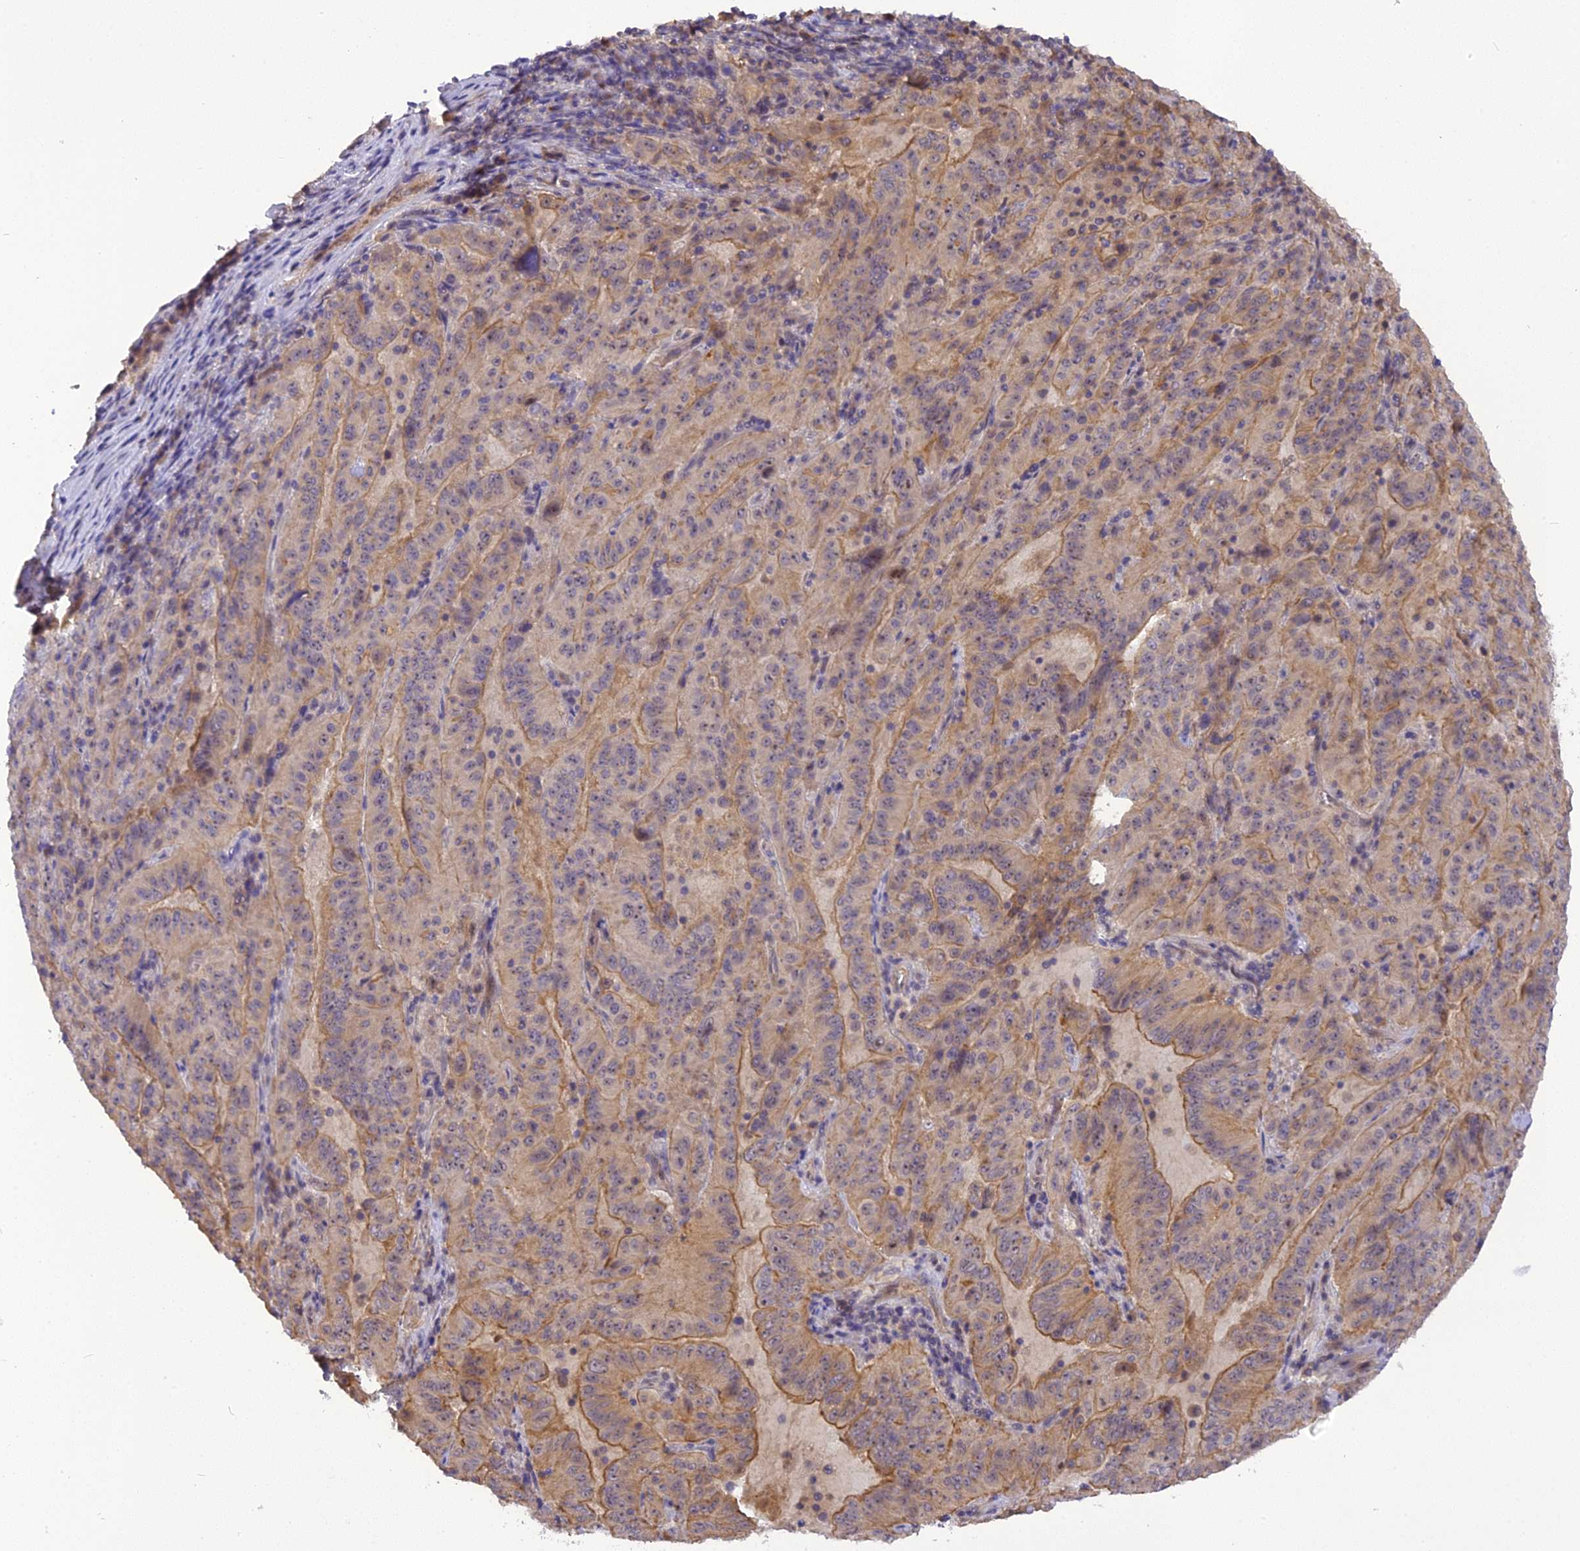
{"staining": {"intensity": "moderate", "quantity": "25%-75%", "location": "cytoplasmic/membranous"}, "tissue": "pancreatic cancer", "cell_type": "Tumor cells", "image_type": "cancer", "snomed": [{"axis": "morphology", "description": "Adenocarcinoma, NOS"}, {"axis": "topography", "description": "Pancreas"}], "caption": "There is medium levels of moderate cytoplasmic/membranous staining in tumor cells of pancreatic cancer, as demonstrated by immunohistochemical staining (brown color).", "gene": "FNIP2", "patient": {"sex": "male", "age": 63}}